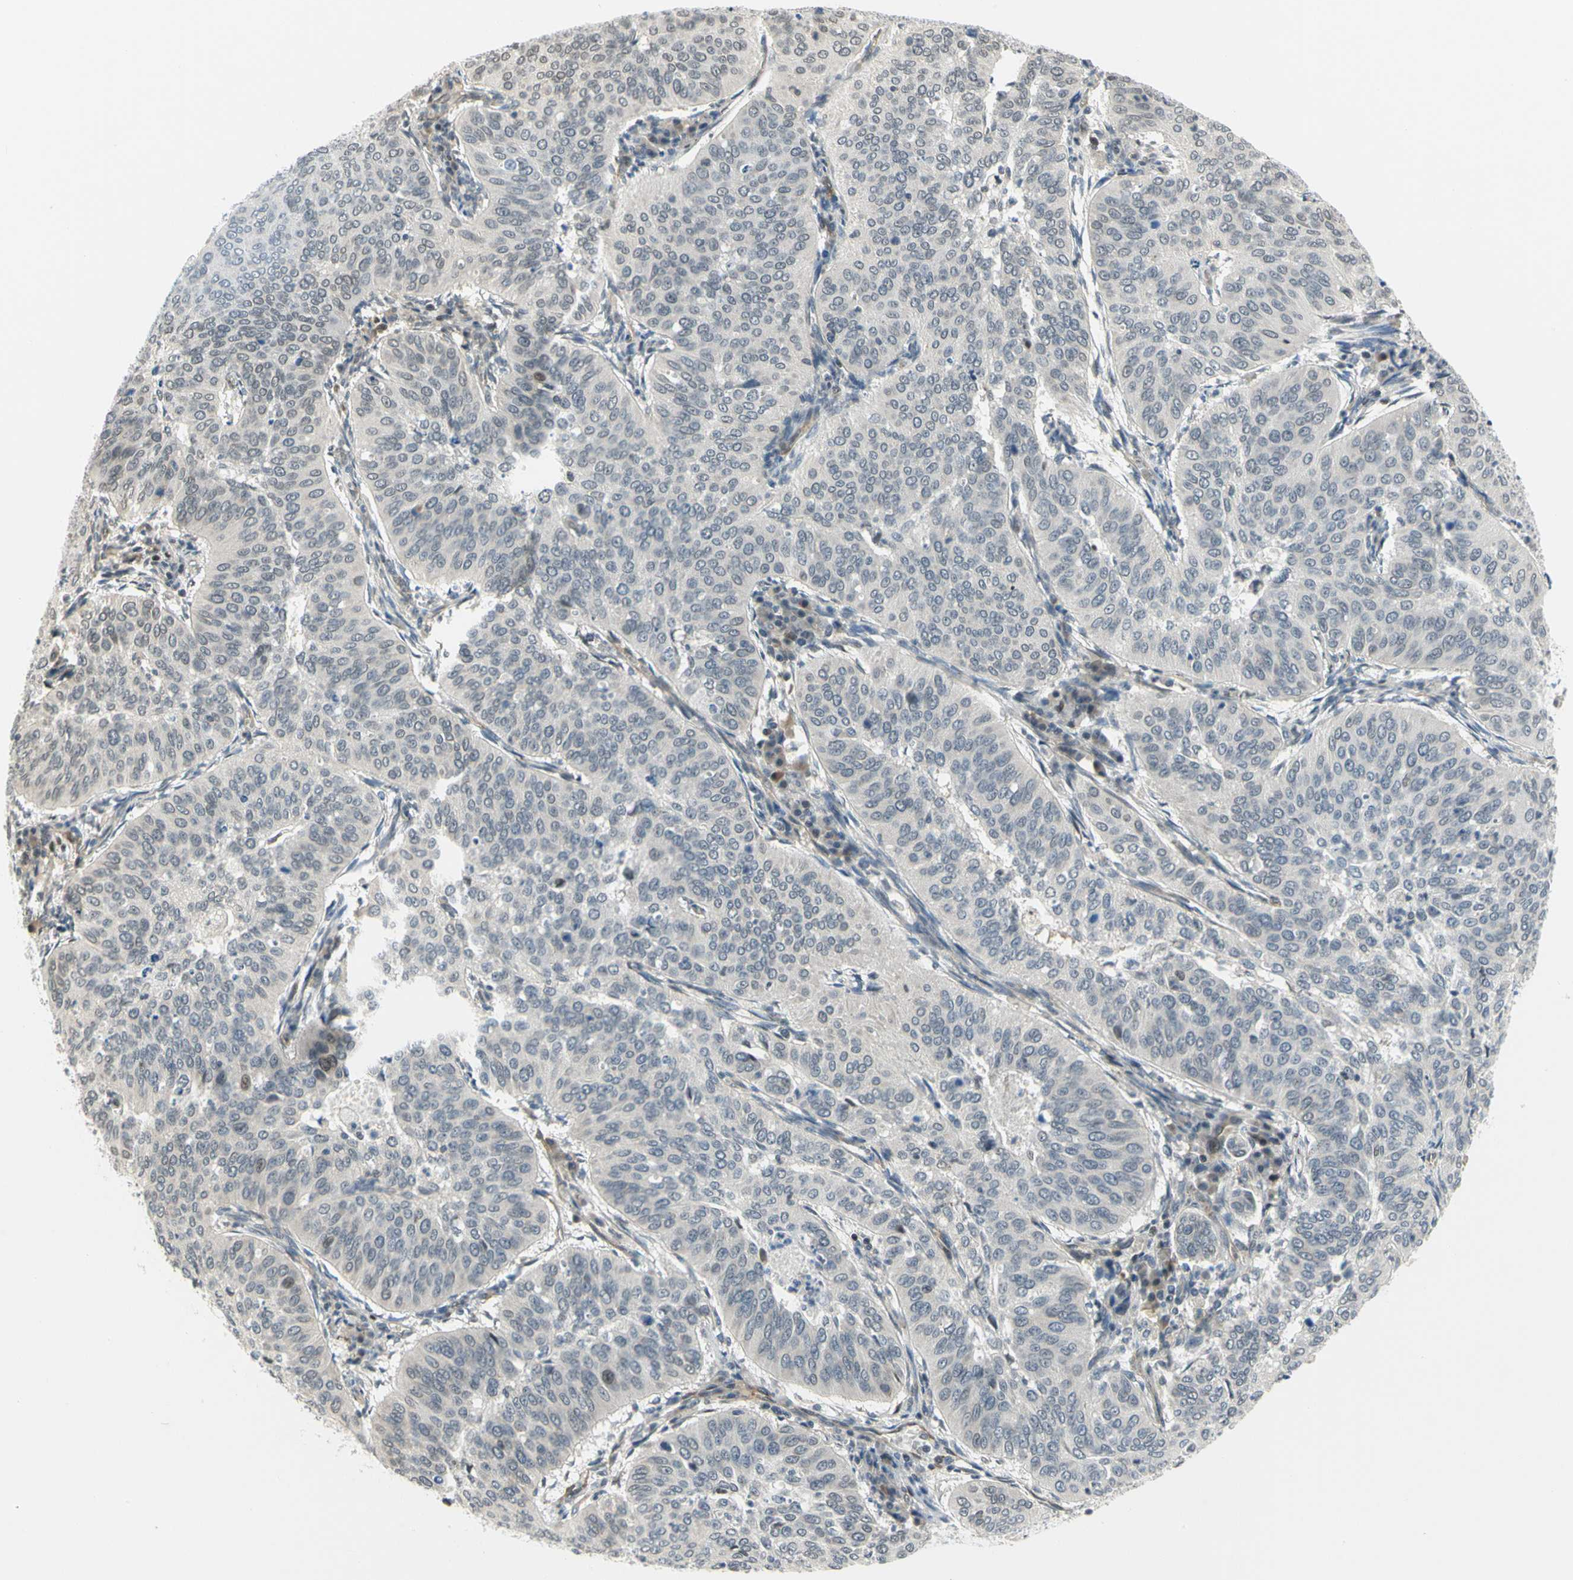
{"staining": {"intensity": "negative", "quantity": "none", "location": "none"}, "tissue": "cervical cancer", "cell_type": "Tumor cells", "image_type": "cancer", "snomed": [{"axis": "morphology", "description": "Normal tissue, NOS"}, {"axis": "morphology", "description": "Squamous cell carcinoma, NOS"}, {"axis": "topography", "description": "Cervix"}], "caption": "An immunohistochemistry (IHC) histopathology image of cervical cancer is shown. There is no staining in tumor cells of cervical cancer. The staining is performed using DAB (3,3'-diaminobenzidine) brown chromogen with nuclei counter-stained in using hematoxylin.", "gene": "IMPG2", "patient": {"sex": "female", "age": 39}}